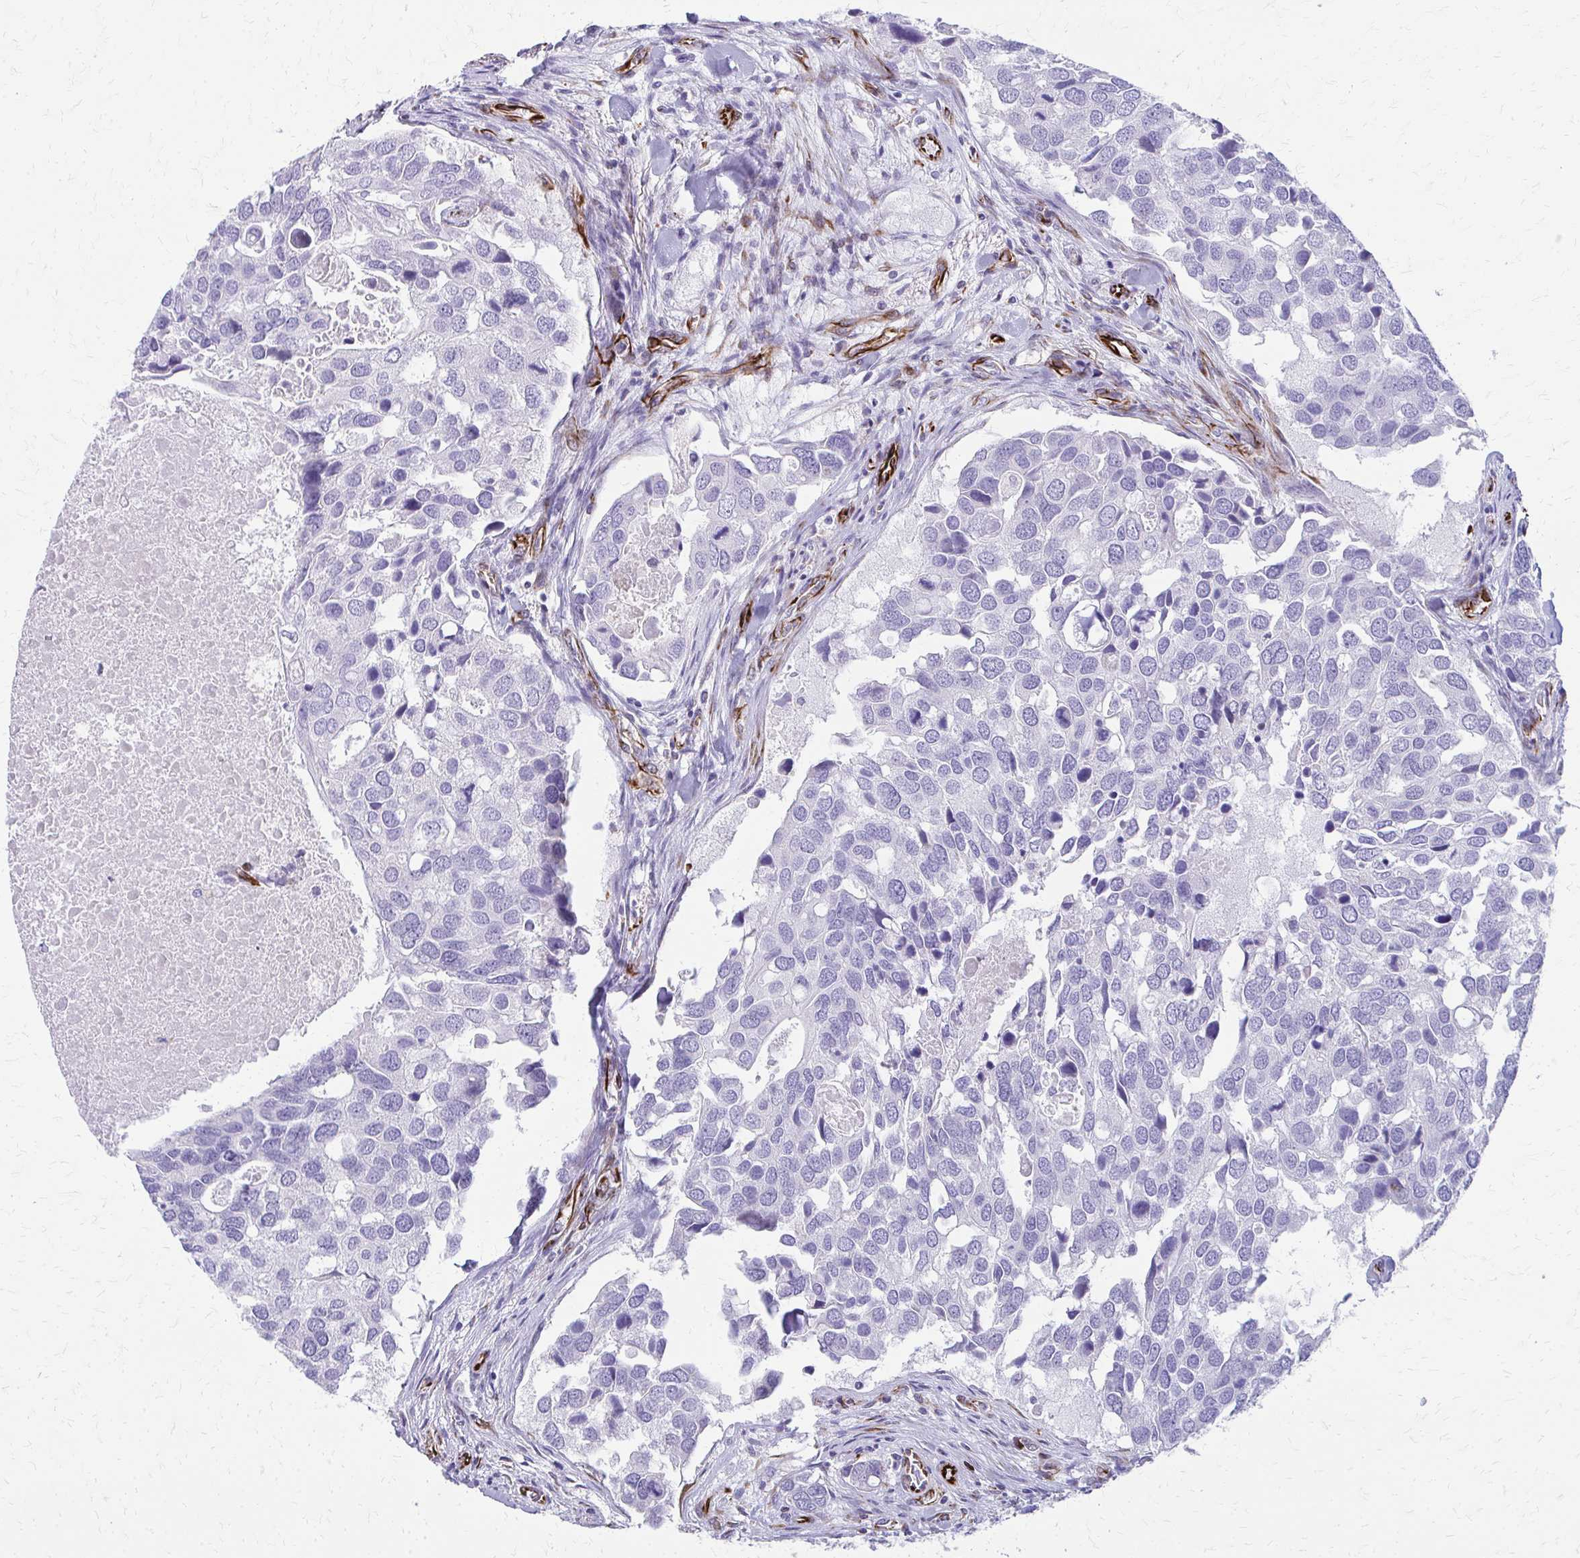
{"staining": {"intensity": "negative", "quantity": "none", "location": "none"}, "tissue": "breast cancer", "cell_type": "Tumor cells", "image_type": "cancer", "snomed": [{"axis": "morphology", "description": "Duct carcinoma"}, {"axis": "topography", "description": "Breast"}], "caption": "This is a micrograph of IHC staining of breast cancer, which shows no staining in tumor cells.", "gene": "TRIM6", "patient": {"sex": "female", "age": 83}}